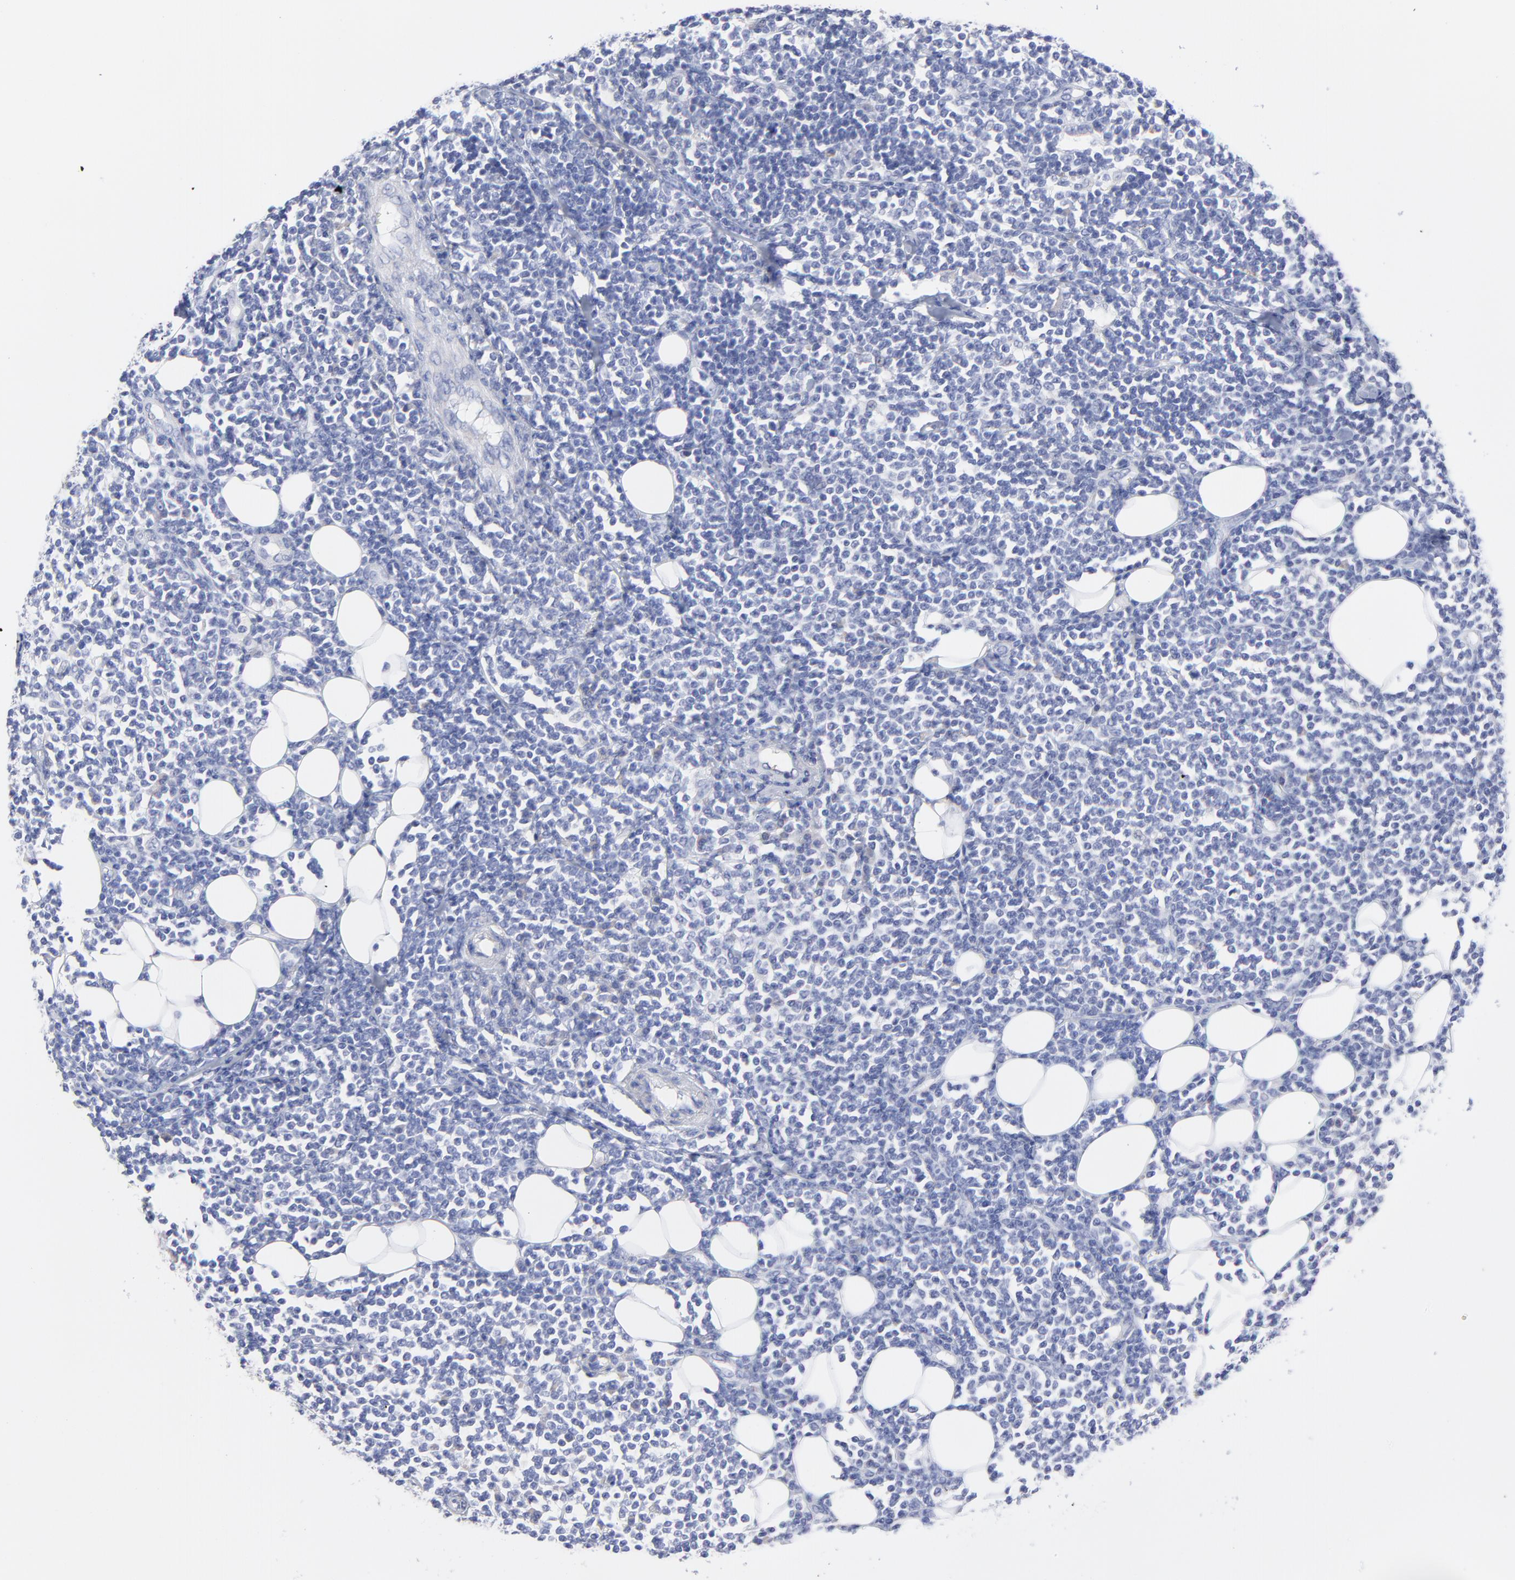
{"staining": {"intensity": "negative", "quantity": "none", "location": "none"}, "tissue": "lymphoma", "cell_type": "Tumor cells", "image_type": "cancer", "snomed": [{"axis": "morphology", "description": "Malignant lymphoma, non-Hodgkin's type, Low grade"}, {"axis": "topography", "description": "Soft tissue"}], "caption": "High power microscopy histopathology image of an IHC photomicrograph of malignant lymphoma, non-Hodgkin's type (low-grade), revealing no significant expression in tumor cells. (Immunohistochemistry, brightfield microscopy, high magnification).", "gene": "DUSP9", "patient": {"sex": "male", "age": 92}}